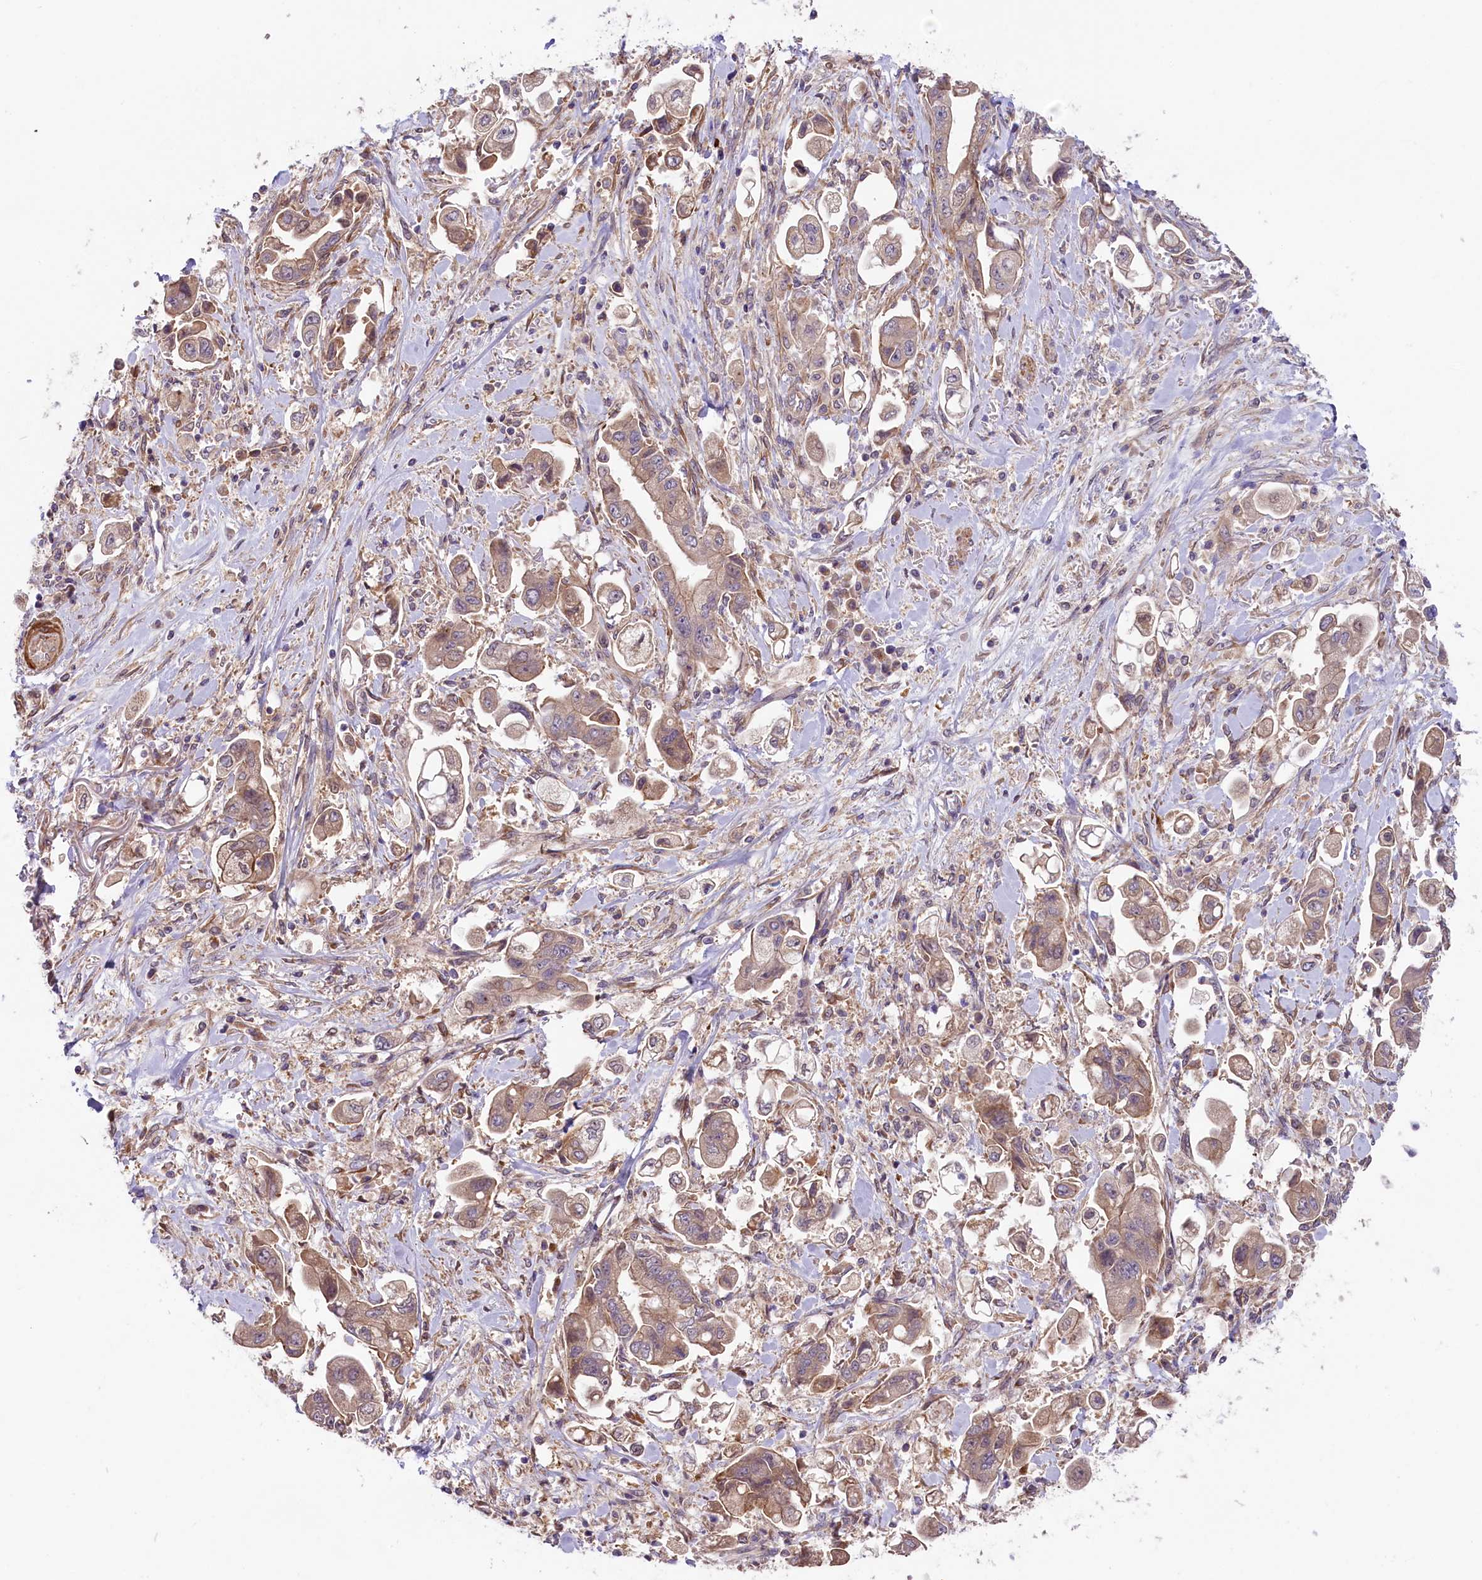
{"staining": {"intensity": "weak", "quantity": "25%-75%", "location": "cytoplasmic/membranous"}, "tissue": "stomach cancer", "cell_type": "Tumor cells", "image_type": "cancer", "snomed": [{"axis": "morphology", "description": "Adenocarcinoma, NOS"}, {"axis": "topography", "description": "Stomach"}], "caption": "Immunohistochemical staining of stomach cancer (adenocarcinoma) demonstrates low levels of weak cytoplasmic/membranous protein expression in about 25%-75% of tumor cells.", "gene": "COG8", "patient": {"sex": "male", "age": 62}}